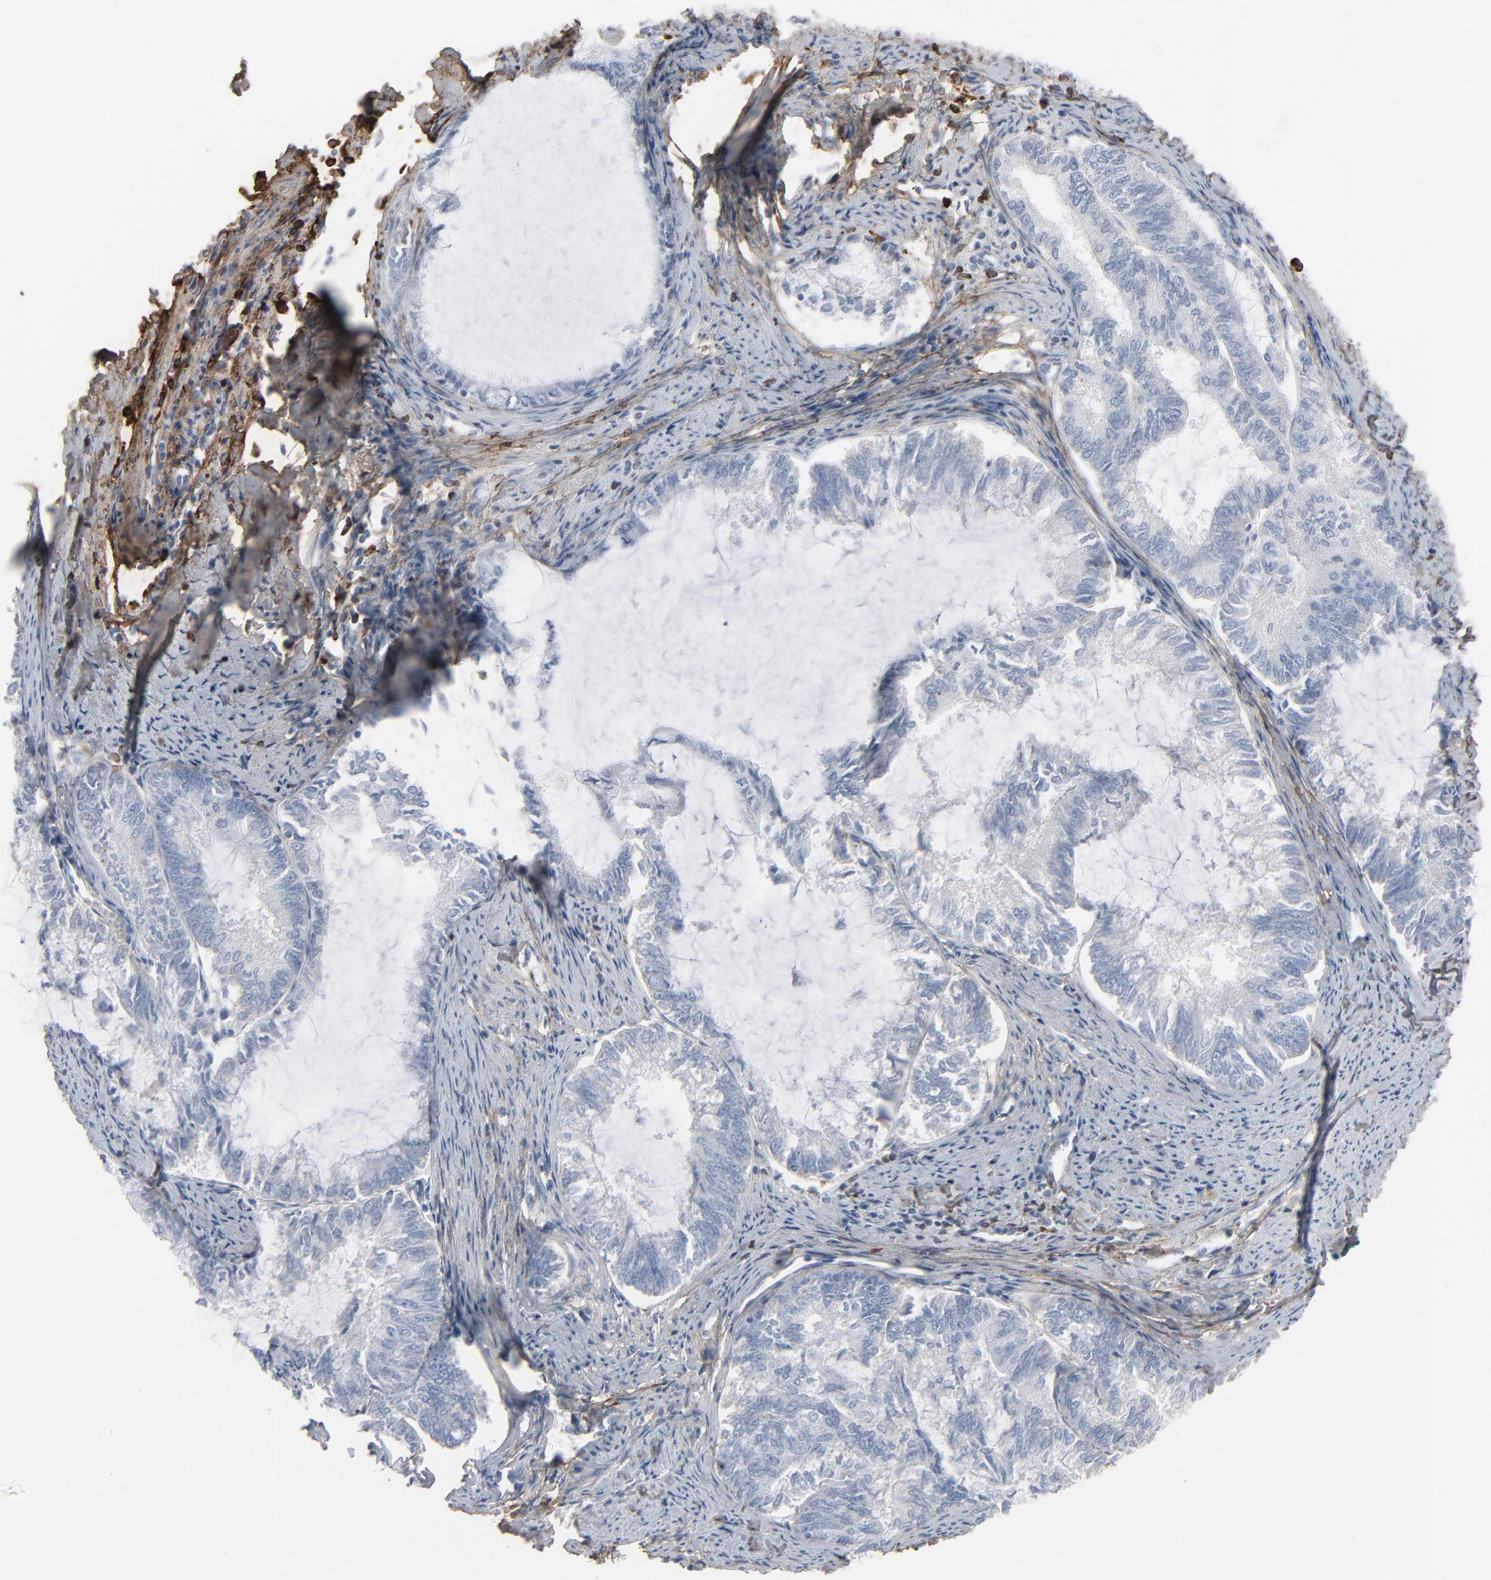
{"staining": {"intensity": "negative", "quantity": "none", "location": "none"}, "tissue": "endometrial cancer", "cell_type": "Tumor cells", "image_type": "cancer", "snomed": [{"axis": "morphology", "description": "Adenocarcinoma, NOS"}, {"axis": "topography", "description": "Endometrium"}], "caption": "Endometrial adenocarcinoma stained for a protein using IHC reveals no expression tumor cells.", "gene": "BGN", "patient": {"sex": "female", "age": 86}}